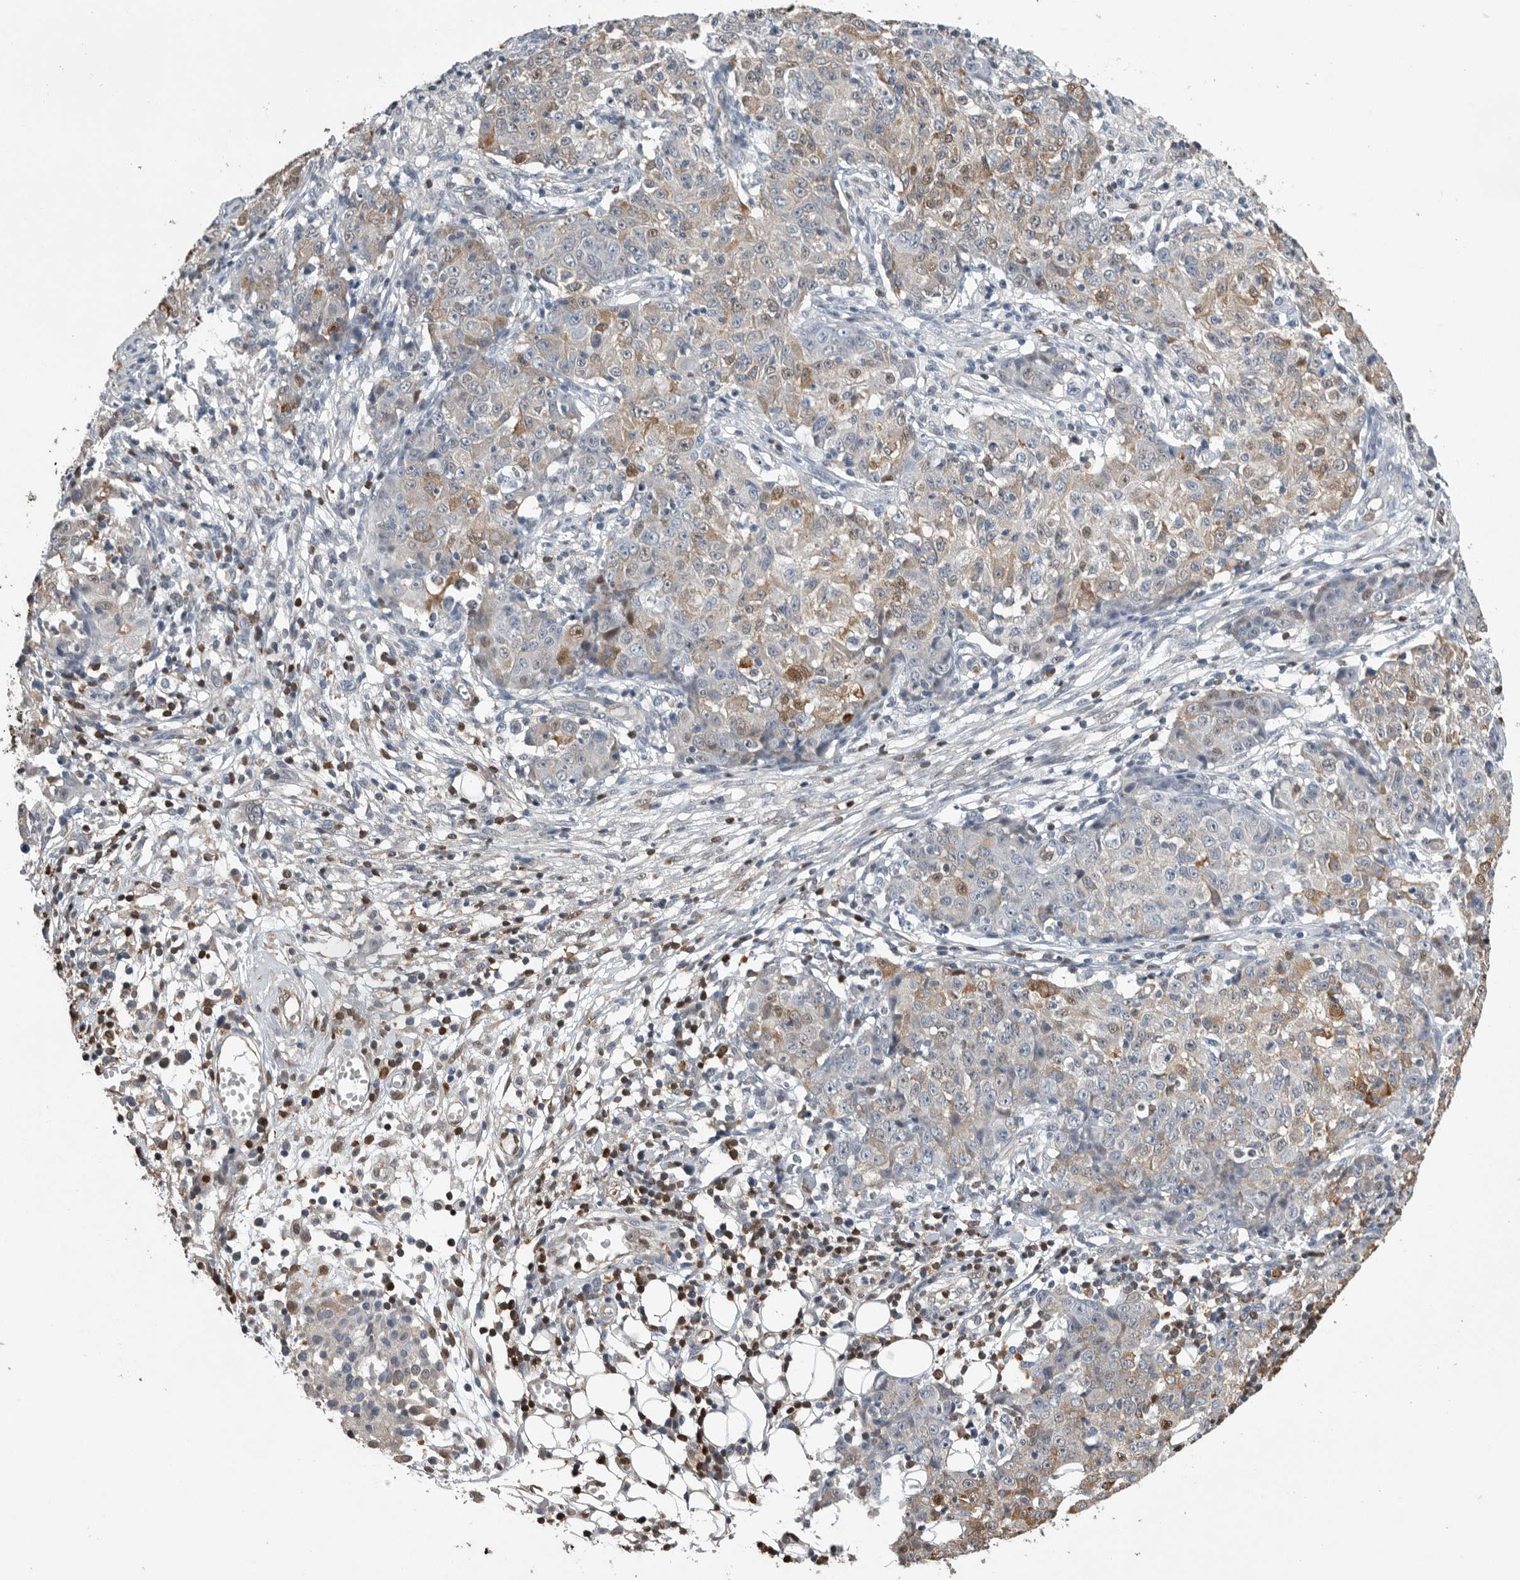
{"staining": {"intensity": "moderate", "quantity": "25%-75%", "location": "cytoplasmic/membranous"}, "tissue": "ovarian cancer", "cell_type": "Tumor cells", "image_type": "cancer", "snomed": [{"axis": "morphology", "description": "Carcinoma, endometroid"}, {"axis": "topography", "description": "Ovary"}], "caption": "Ovarian endometroid carcinoma stained with DAB (3,3'-diaminobenzidine) immunohistochemistry (IHC) shows medium levels of moderate cytoplasmic/membranous staining in approximately 25%-75% of tumor cells.", "gene": "PDCD4", "patient": {"sex": "female", "age": 42}}